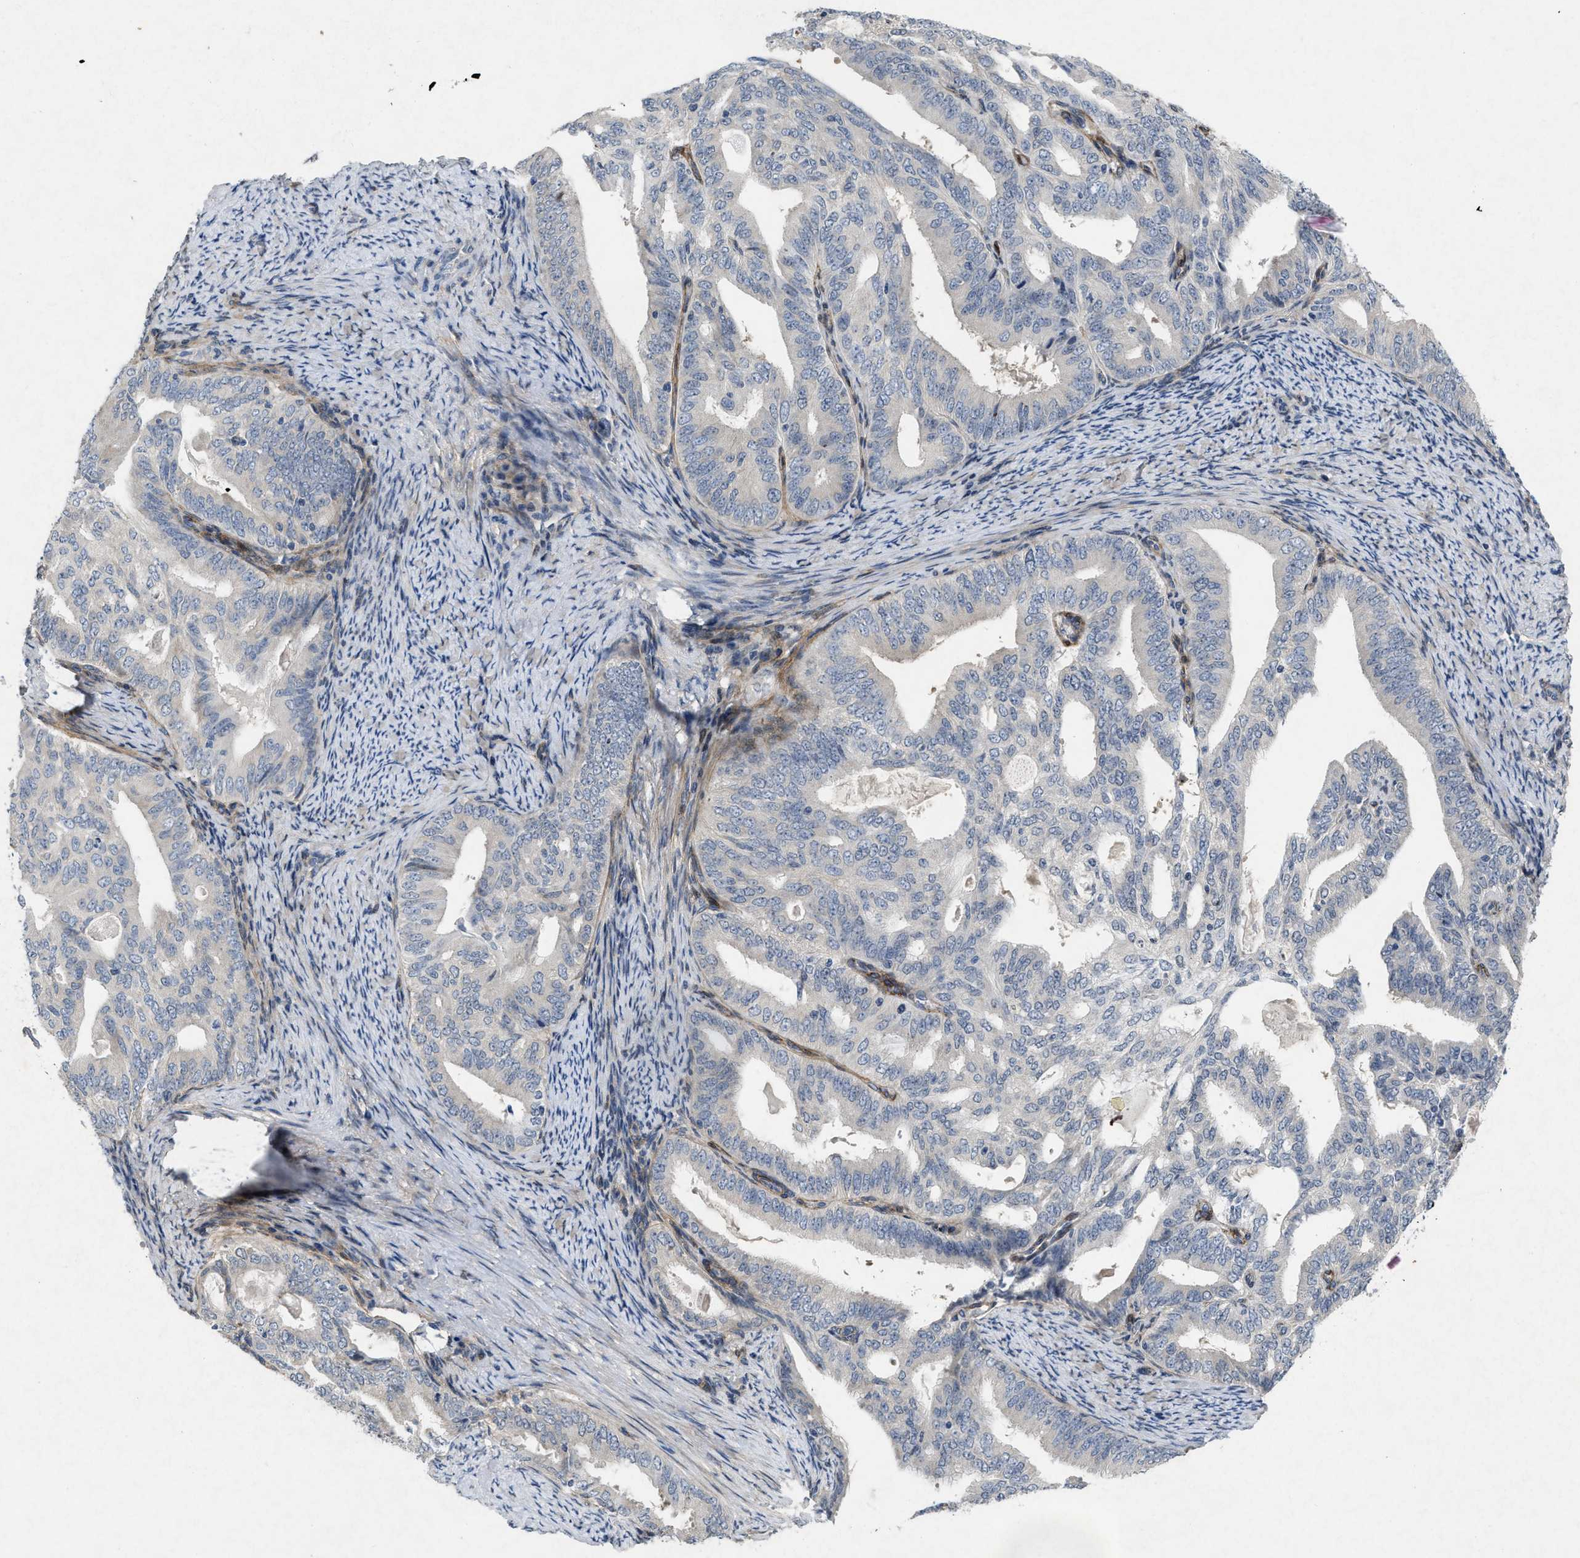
{"staining": {"intensity": "negative", "quantity": "none", "location": "none"}, "tissue": "endometrial cancer", "cell_type": "Tumor cells", "image_type": "cancer", "snomed": [{"axis": "morphology", "description": "Adenocarcinoma, NOS"}, {"axis": "topography", "description": "Endometrium"}], "caption": "High power microscopy micrograph of an IHC histopathology image of endometrial cancer (adenocarcinoma), revealing no significant expression in tumor cells.", "gene": "PDGFRA", "patient": {"sex": "female", "age": 58}}